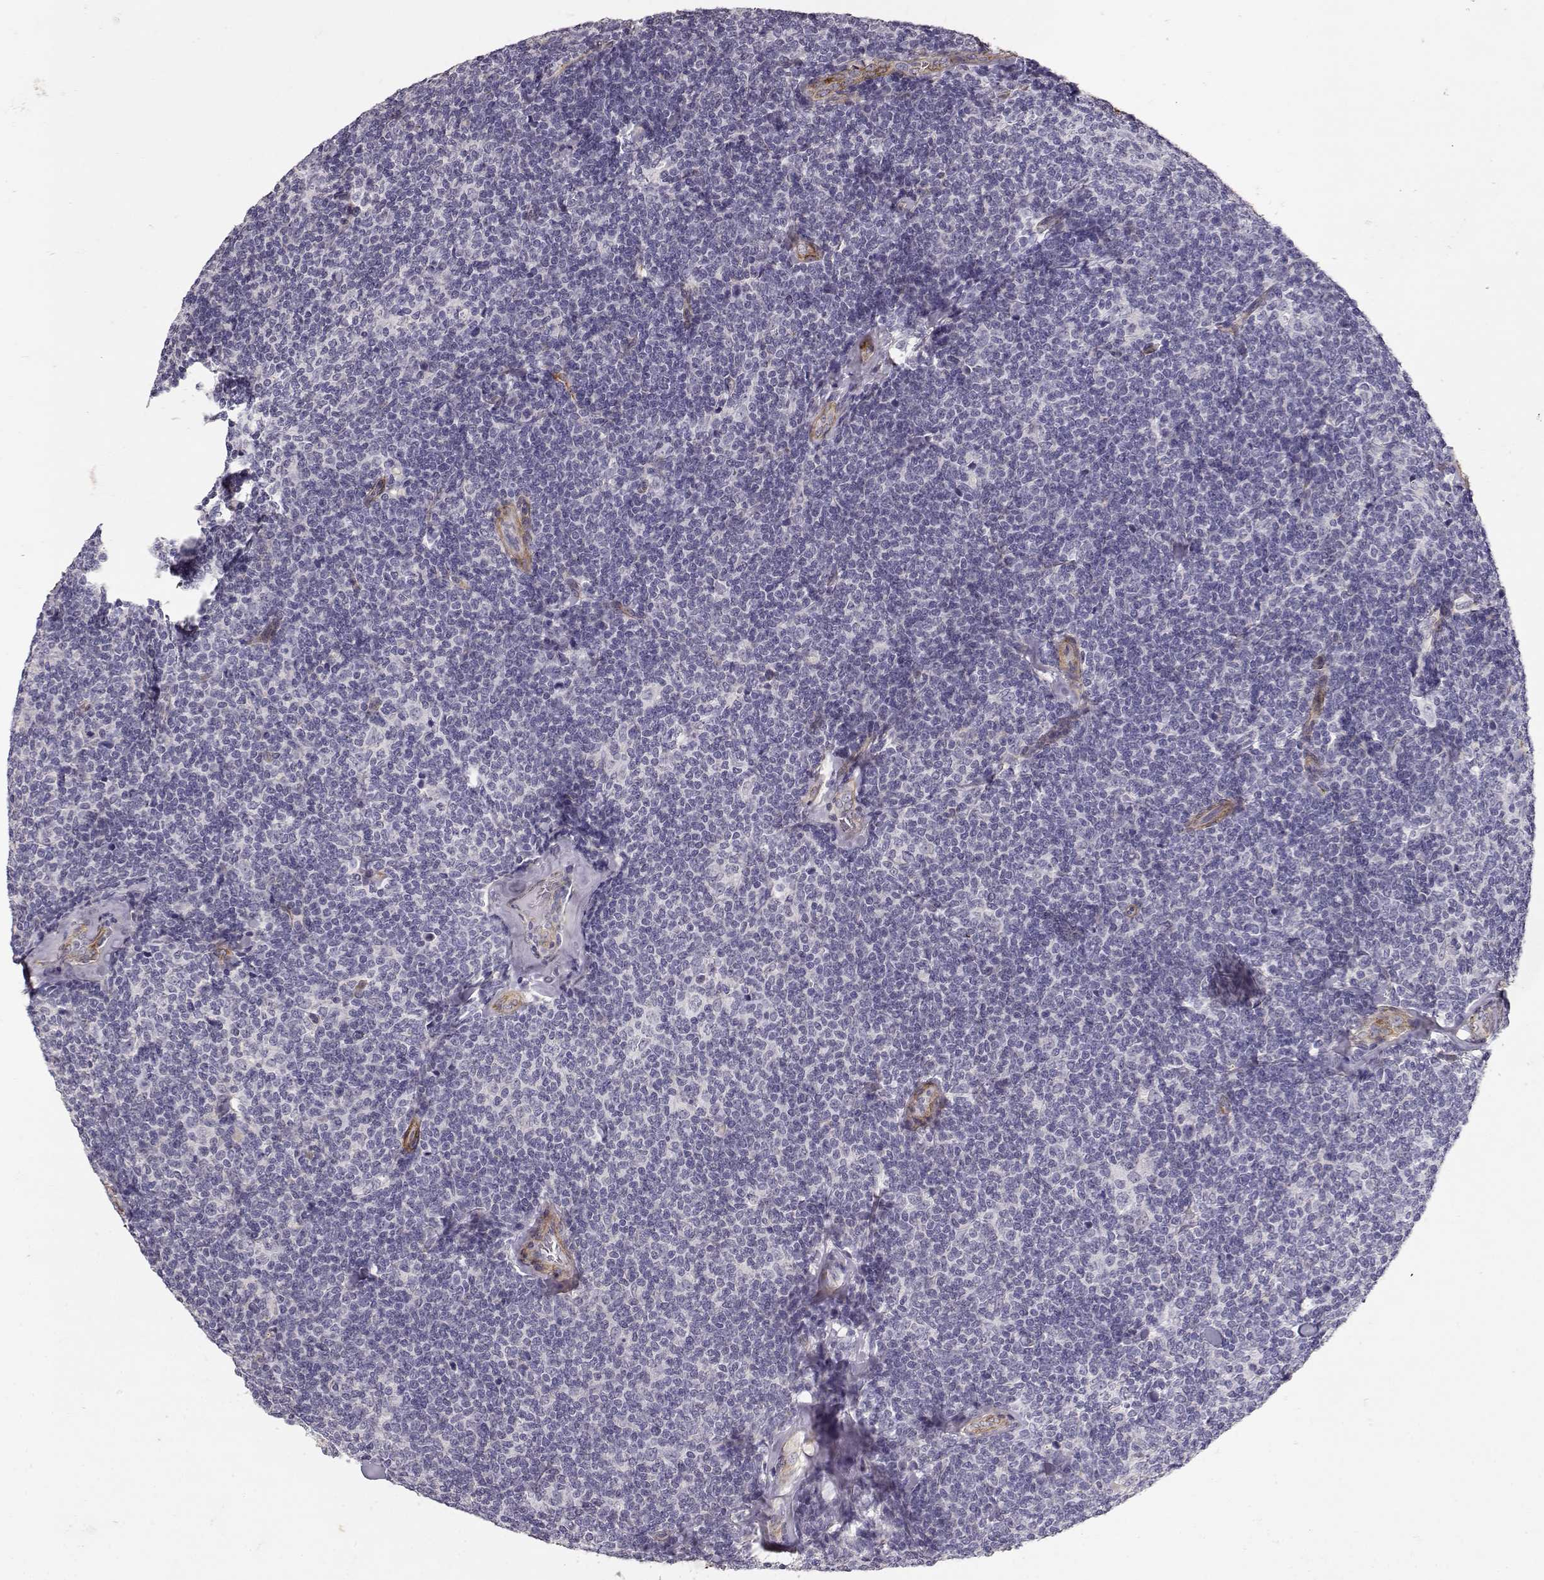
{"staining": {"intensity": "negative", "quantity": "none", "location": "none"}, "tissue": "lymphoma", "cell_type": "Tumor cells", "image_type": "cancer", "snomed": [{"axis": "morphology", "description": "Malignant lymphoma, non-Hodgkin's type, Low grade"}, {"axis": "topography", "description": "Lymph node"}], "caption": "Tumor cells are negative for brown protein staining in lymphoma.", "gene": "LAMC1", "patient": {"sex": "female", "age": 56}}